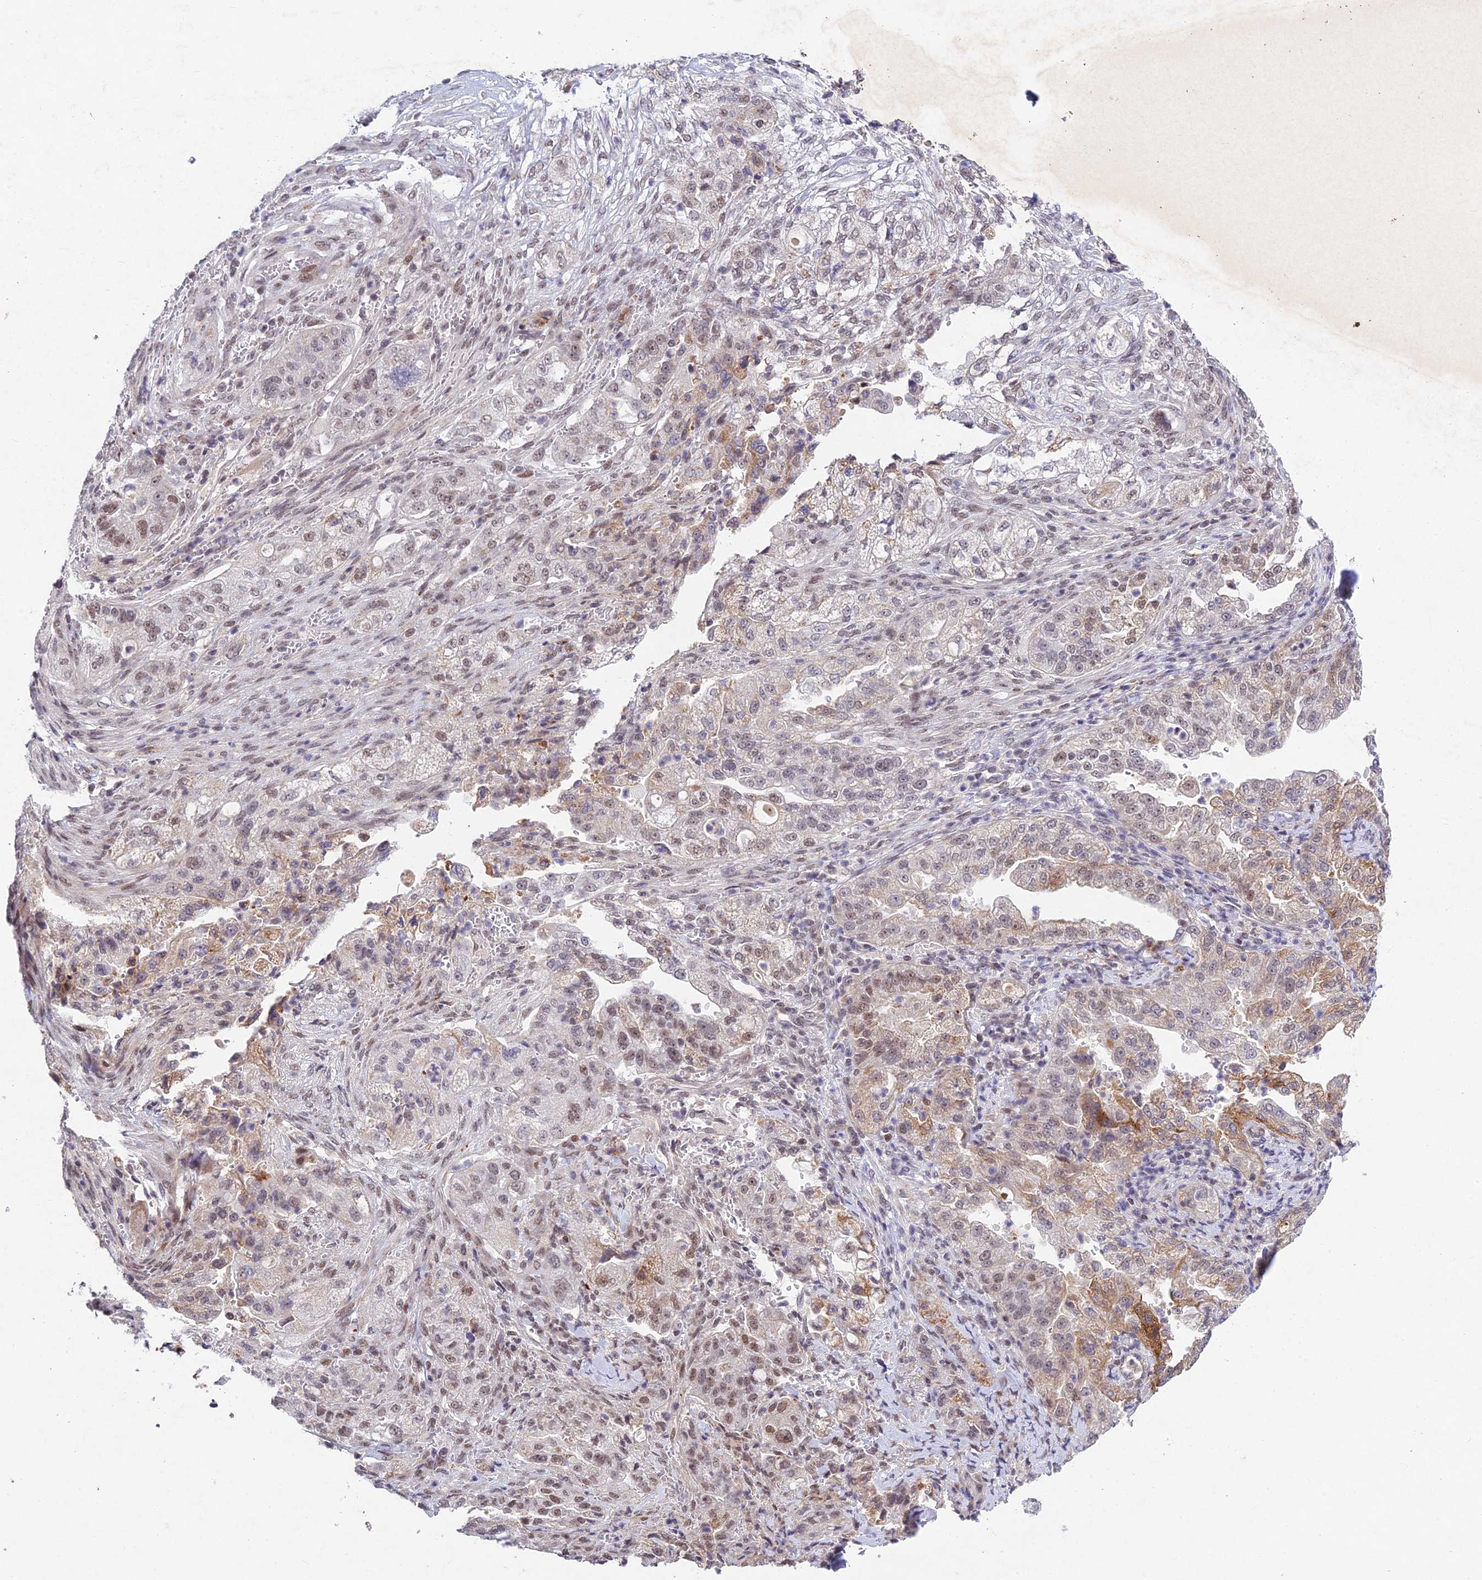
{"staining": {"intensity": "moderate", "quantity": "25%-75%", "location": "cytoplasmic/membranous,nuclear"}, "tissue": "pancreatic cancer", "cell_type": "Tumor cells", "image_type": "cancer", "snomed": [{"axis": "morphology", "description": "Adenocarcinoma, NOS"}, {"axis": "topography", "description": "Pancreas"}], "caption": "Adenocarcinoma (pancreatic) stained with a protein marker displays moderate staining in tumor cells.", "gene": "RAVER1", "patient": {"sex": "female", "age": 78}}